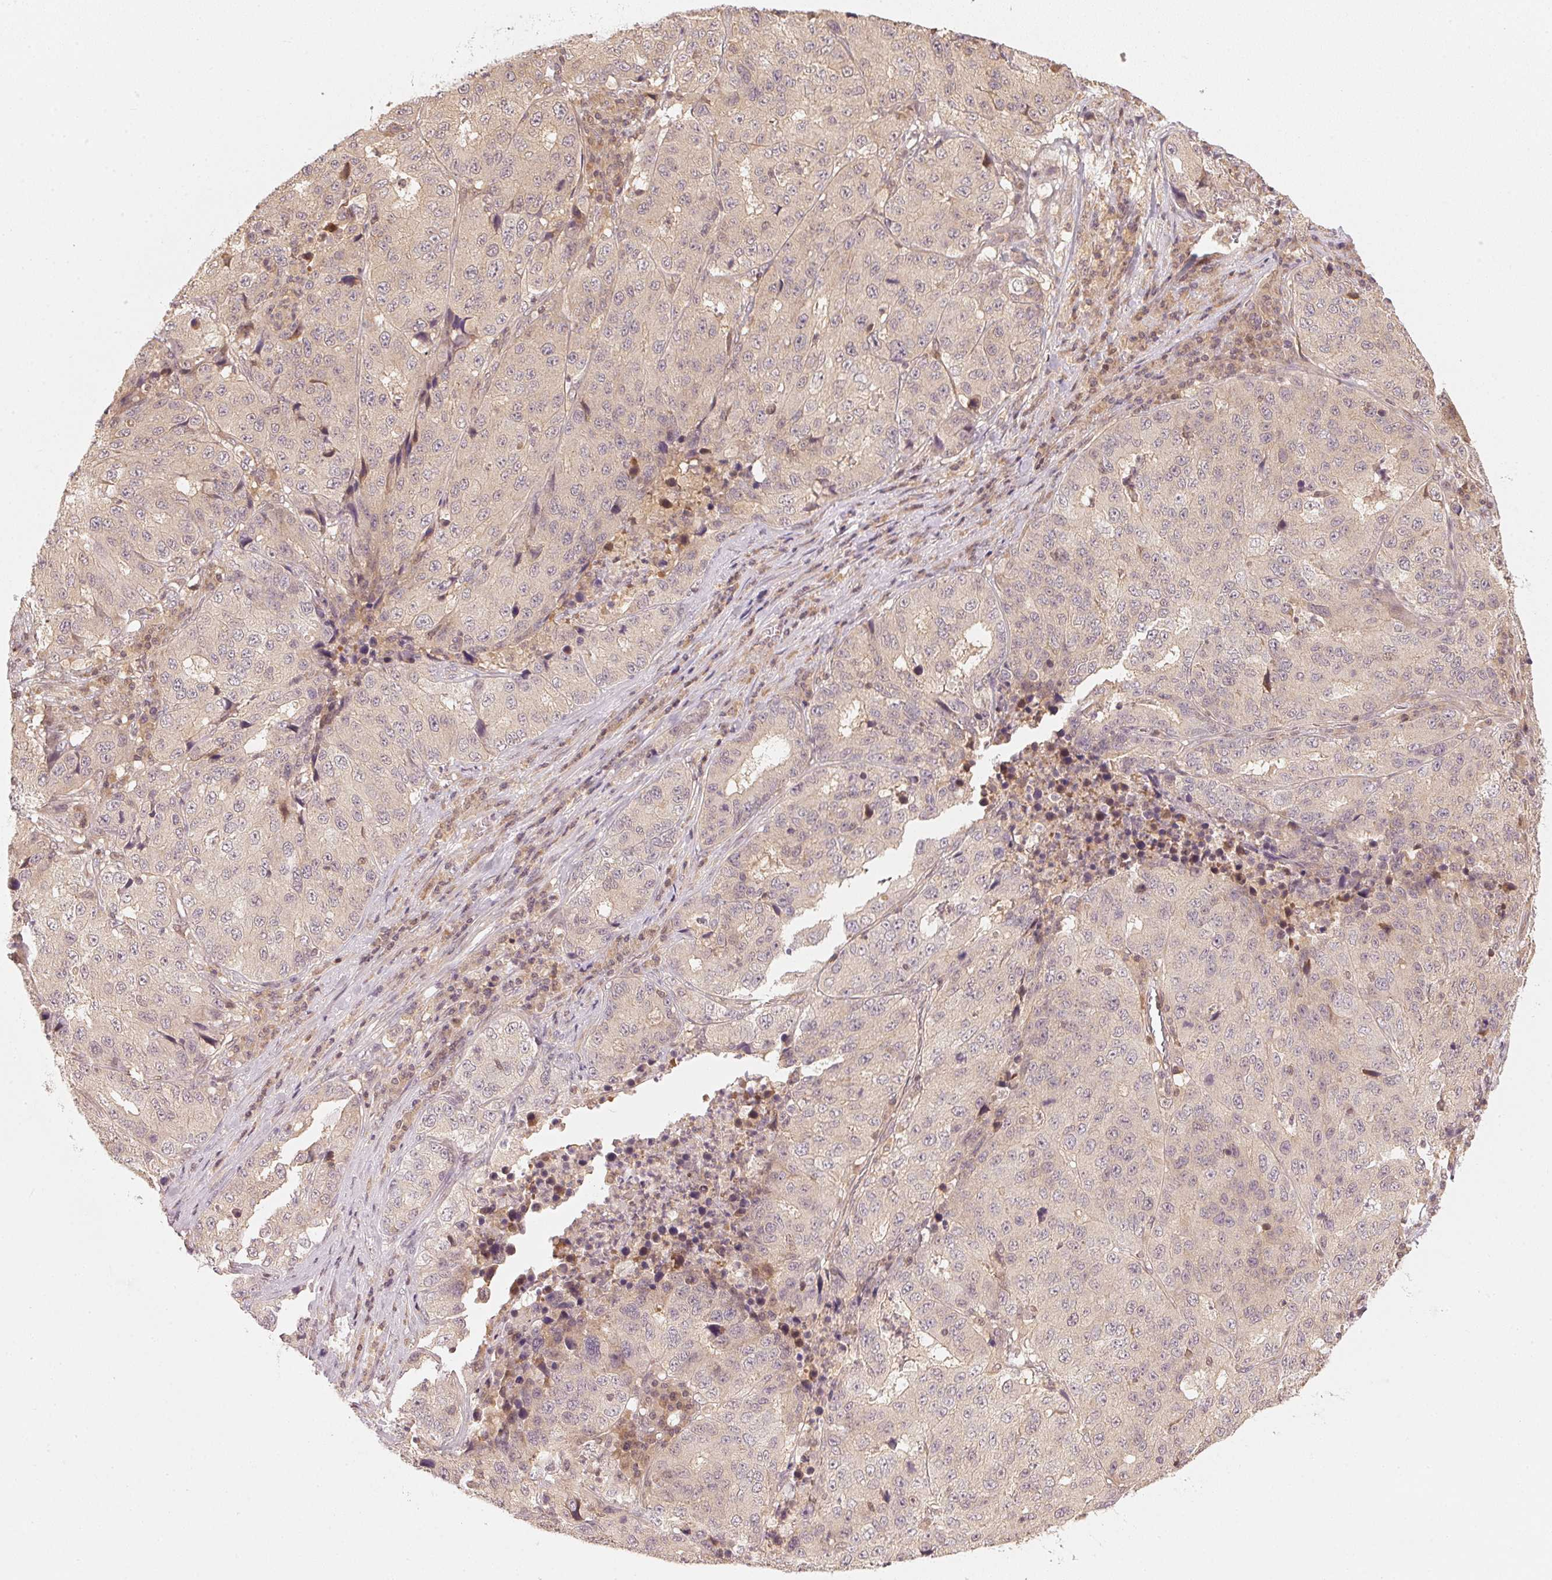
{"staining": {"intensity": "weak", "quantity": "<25%", "location": "nuclear"}, "tissue": "stomach cancer", "cell_type": "Tumor cells", "image_type": "cancer", "snomed": [{"axis": "morphology", "description": "Adenocarcinoma, NOS"}, {"axis": "topography", "description": "Stomach"}], "caption": "Stomach adenocarcinoma stained for a protein using immunohistochemistry (IHC) shows no expression tumor cells.", "gene": "UBE2L3", "patient": {"sex": "male", "age": 71}}